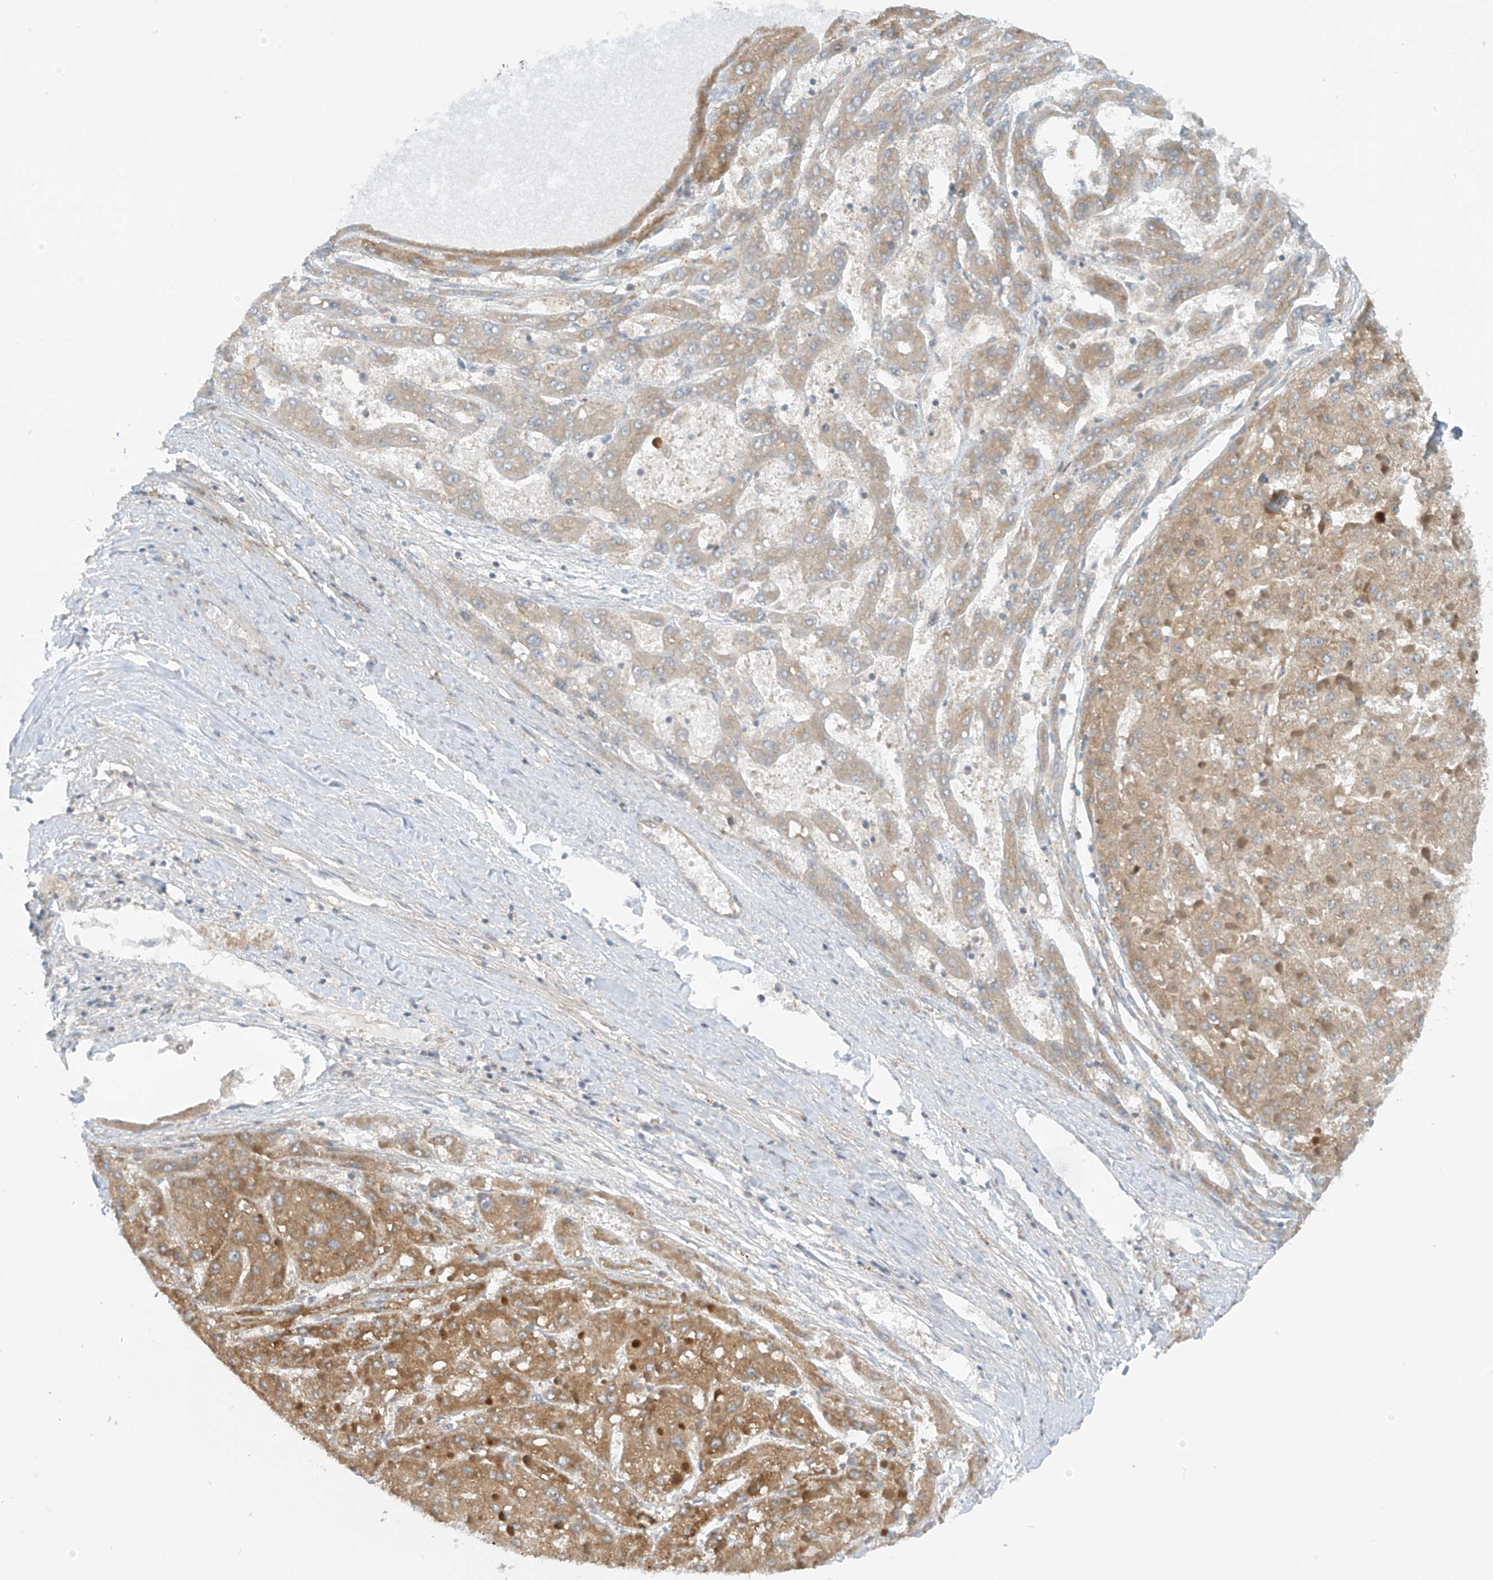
{"staining": {"intensity": "moderate", "quantity": "25%-75%", "location": "cytoplasmic/membranous"}, "tissue": "liver cancer", "cell_type": "Tumor cells", "image_type": "cancer", "snomed": [{"axis": "morphology", "description": "Carcinoma, Hepatocellular, NOS"}, {"axis": "topography", "description": "Liver"}], "caption": "An IHC micrograph of neoplastic tissue is shown. Protein staining in brown highlights moderate cytoplasmic/membranous positivity in liver cancer (hepatocellular carcinoma) within tumor cells.", "gene": "FSD1L", "patient": {"sex": "female", "age": 73}}